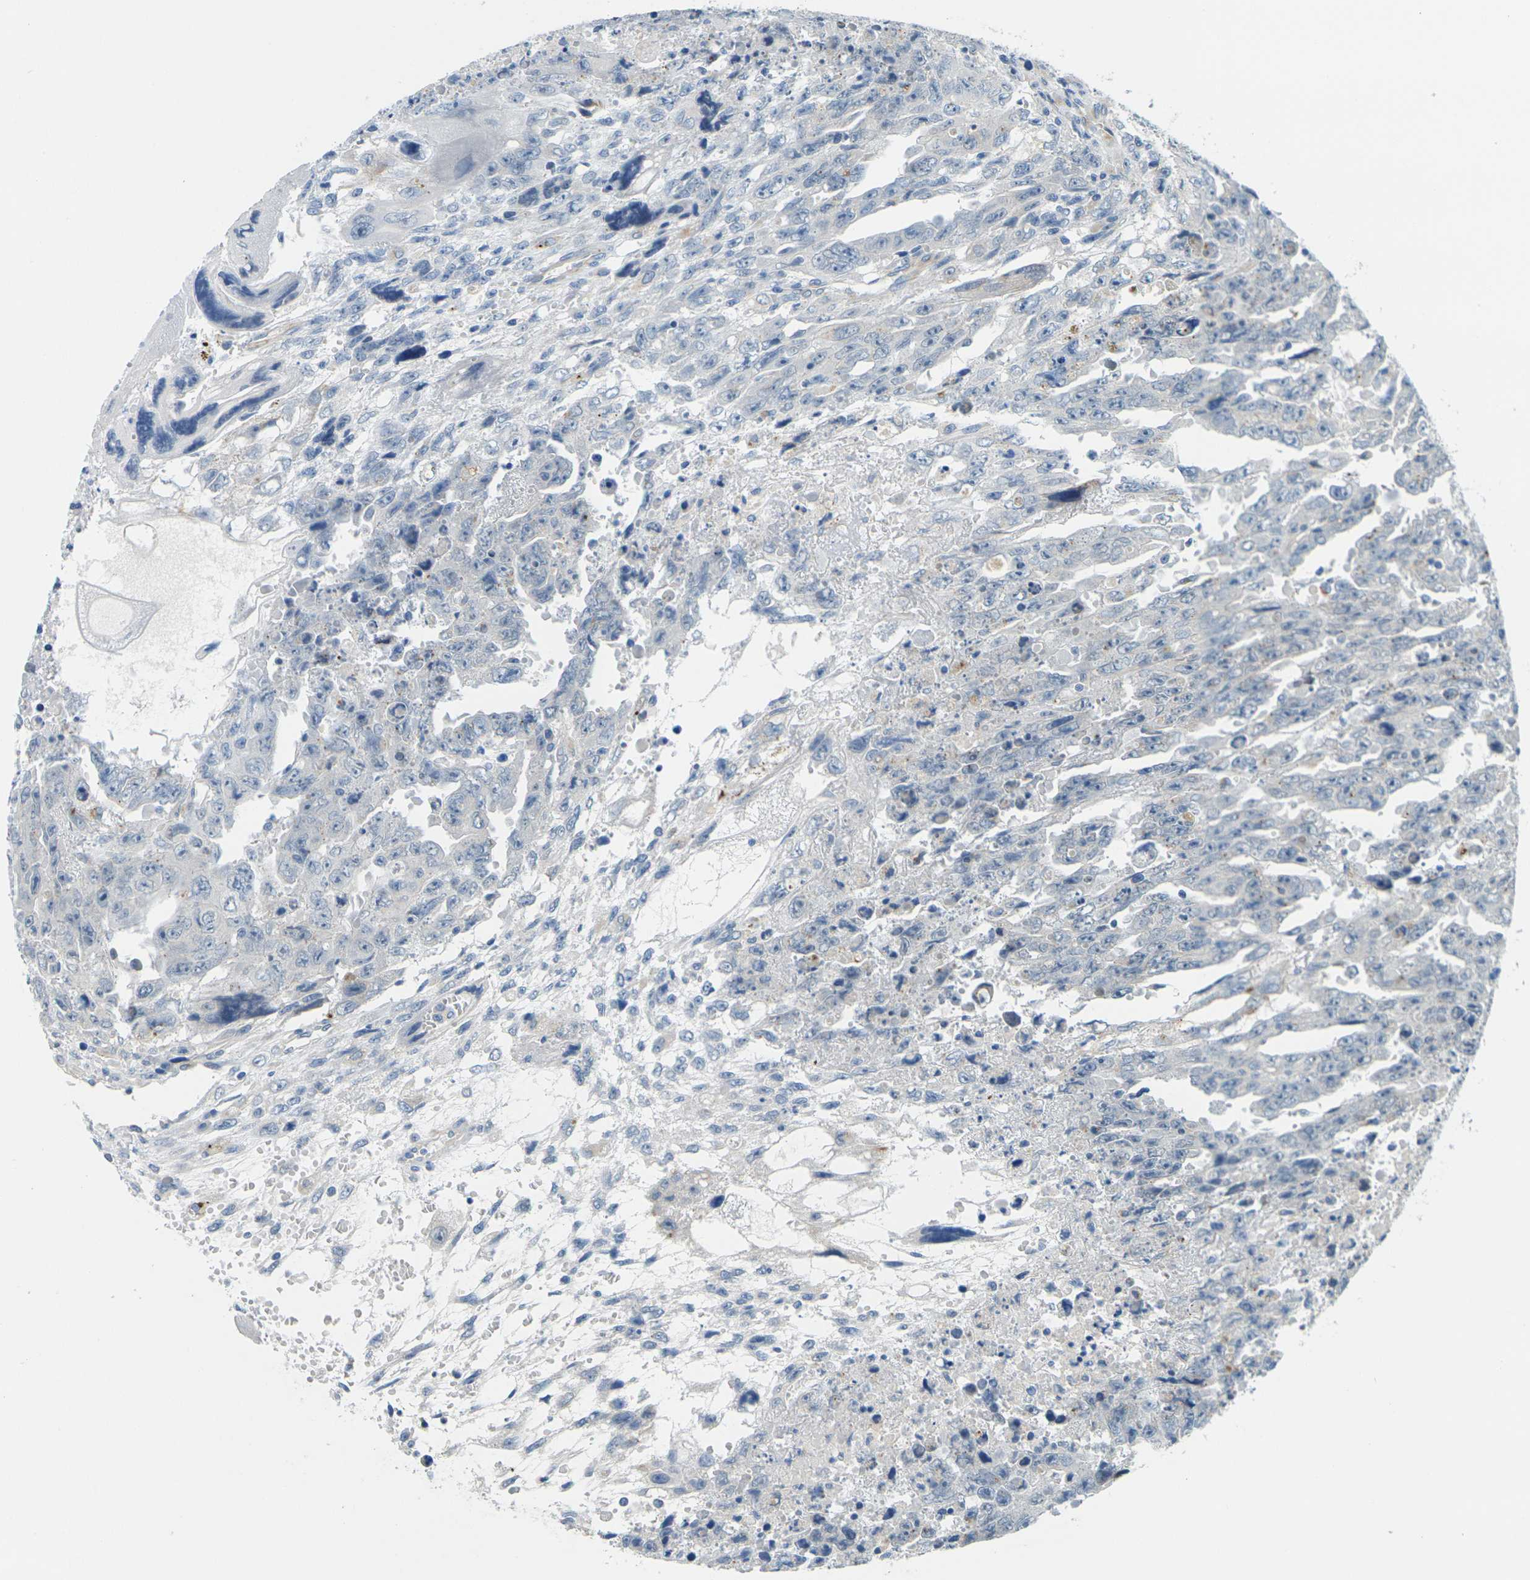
{"staining": {"intensity": "negative", "quantity": "none", "location": "none"}, "tissue": "testis cancer", "cell_type": "Tumor cells", "image_type": "cancer", "snomed": [{"axis": "morphology", "description": "Carcinoma, Embryonal, NOS"}, {"axis": "topography", "description": "Testis"}], "caption": "Immunohistochemistry histopathology image of neoplastic tissue: human embryonal carcinoma (testis) stained with DAB (3,3'-diaminobenzidine) reveals no significant protein staining in tumor cells. (Stains: DAB immunohistochemistry with hematoxylin counter stain, Microscopy: brightfield microscopy at high magnification).", "gene": "CYP2C8", "patient": {"sex": "male", "age": 28}}